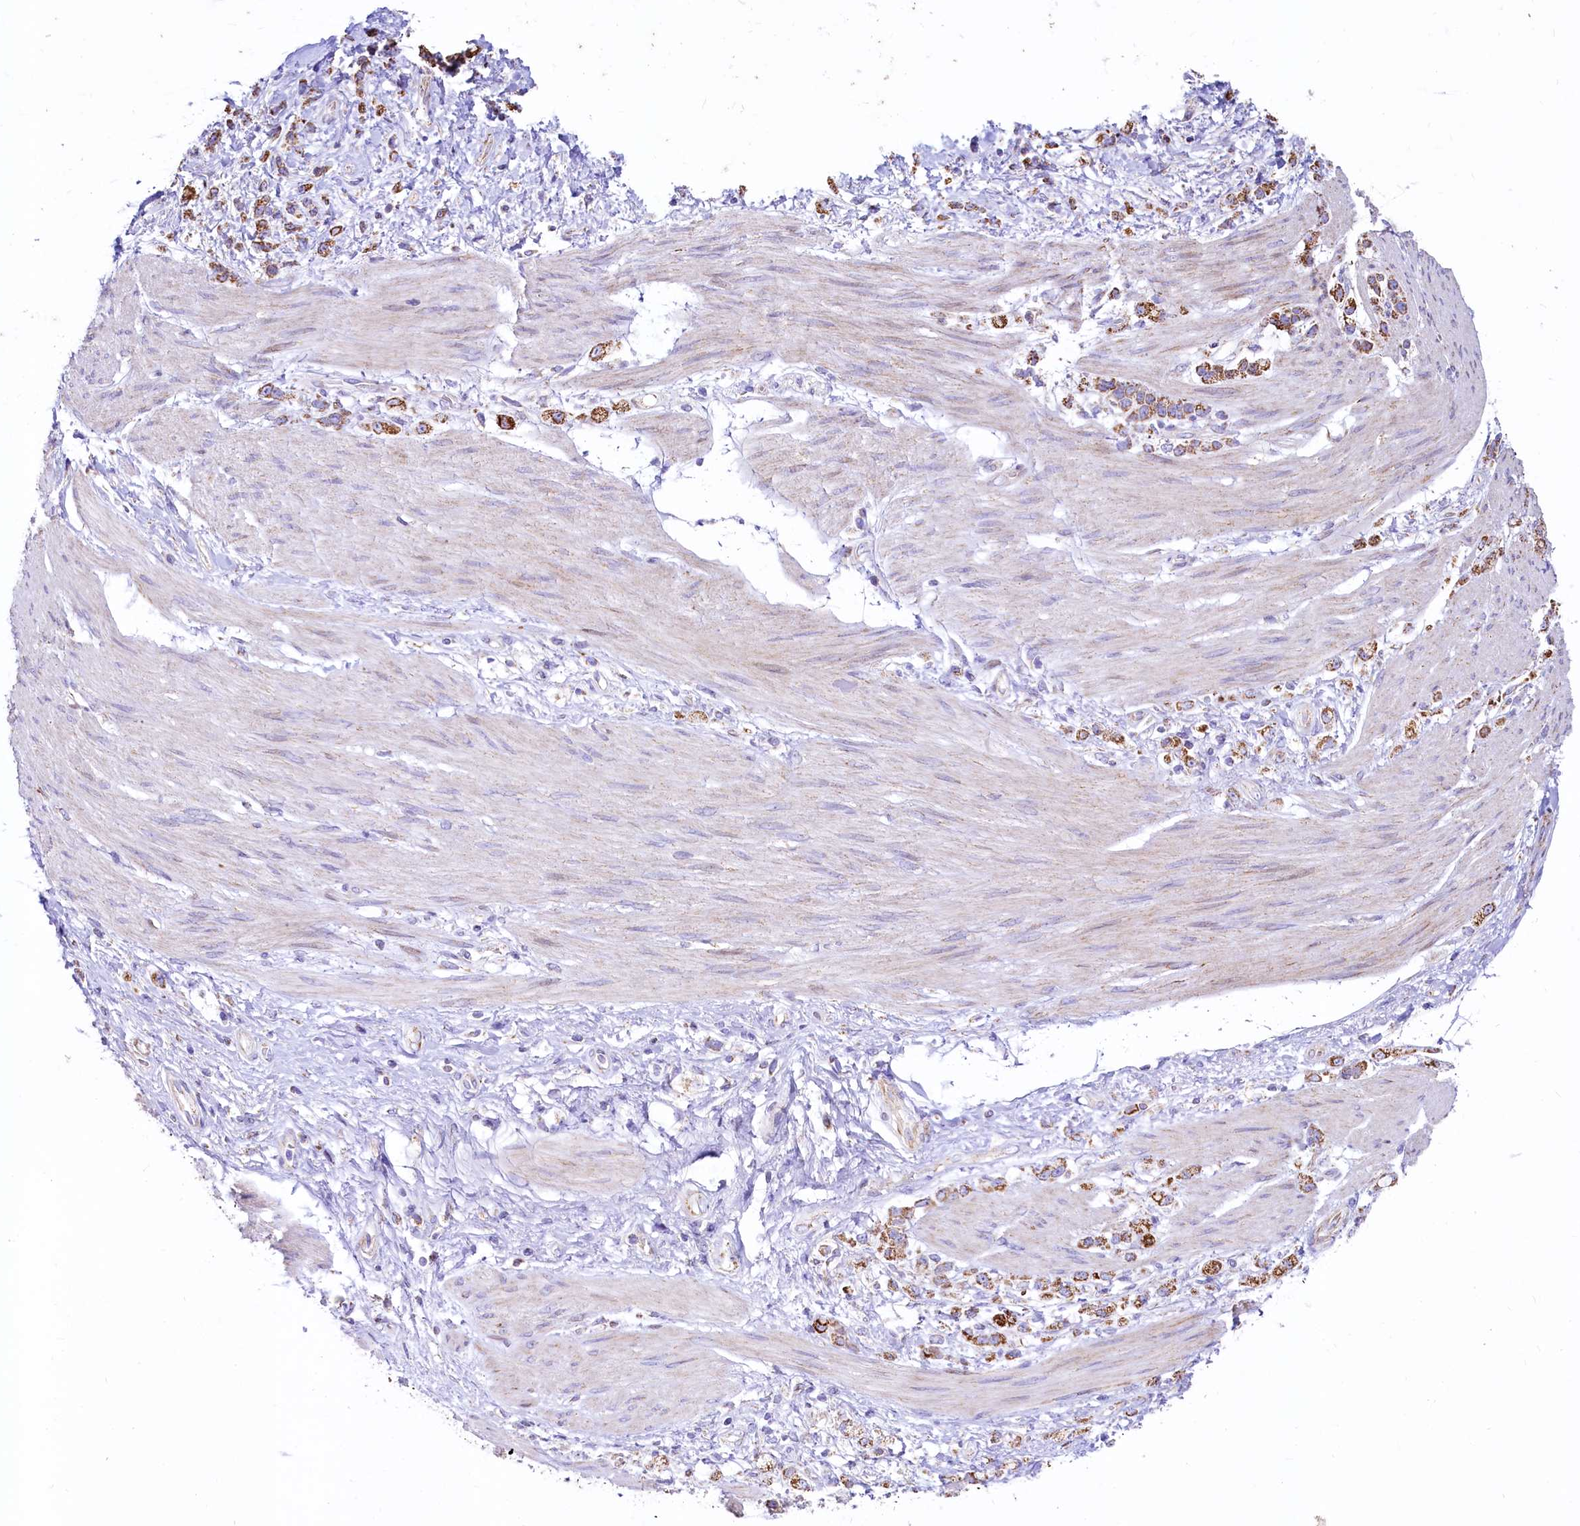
{"staining": {"intensity": "moderate", "quantity": ">75%", "location": "cytoplasmic/membranous"}, "tissue": "stomach cancer", "cell_type": "Tumor cells", "image_type": "cancer", "snomed": [{"axis": "morphology", "description": "Adenocarcinoma, NOS"}, {"axis": "topography", "description": "Stomach"}], "caption": "Human stomach cancer (adenocarcinoma) stained with a brown dye demonstrates moderate cytoplasmic/membranous positive positivity in approximately >75% of tumor cells.", "gene": "VWCE", "patient": {"sex": "female", "age": 60}}